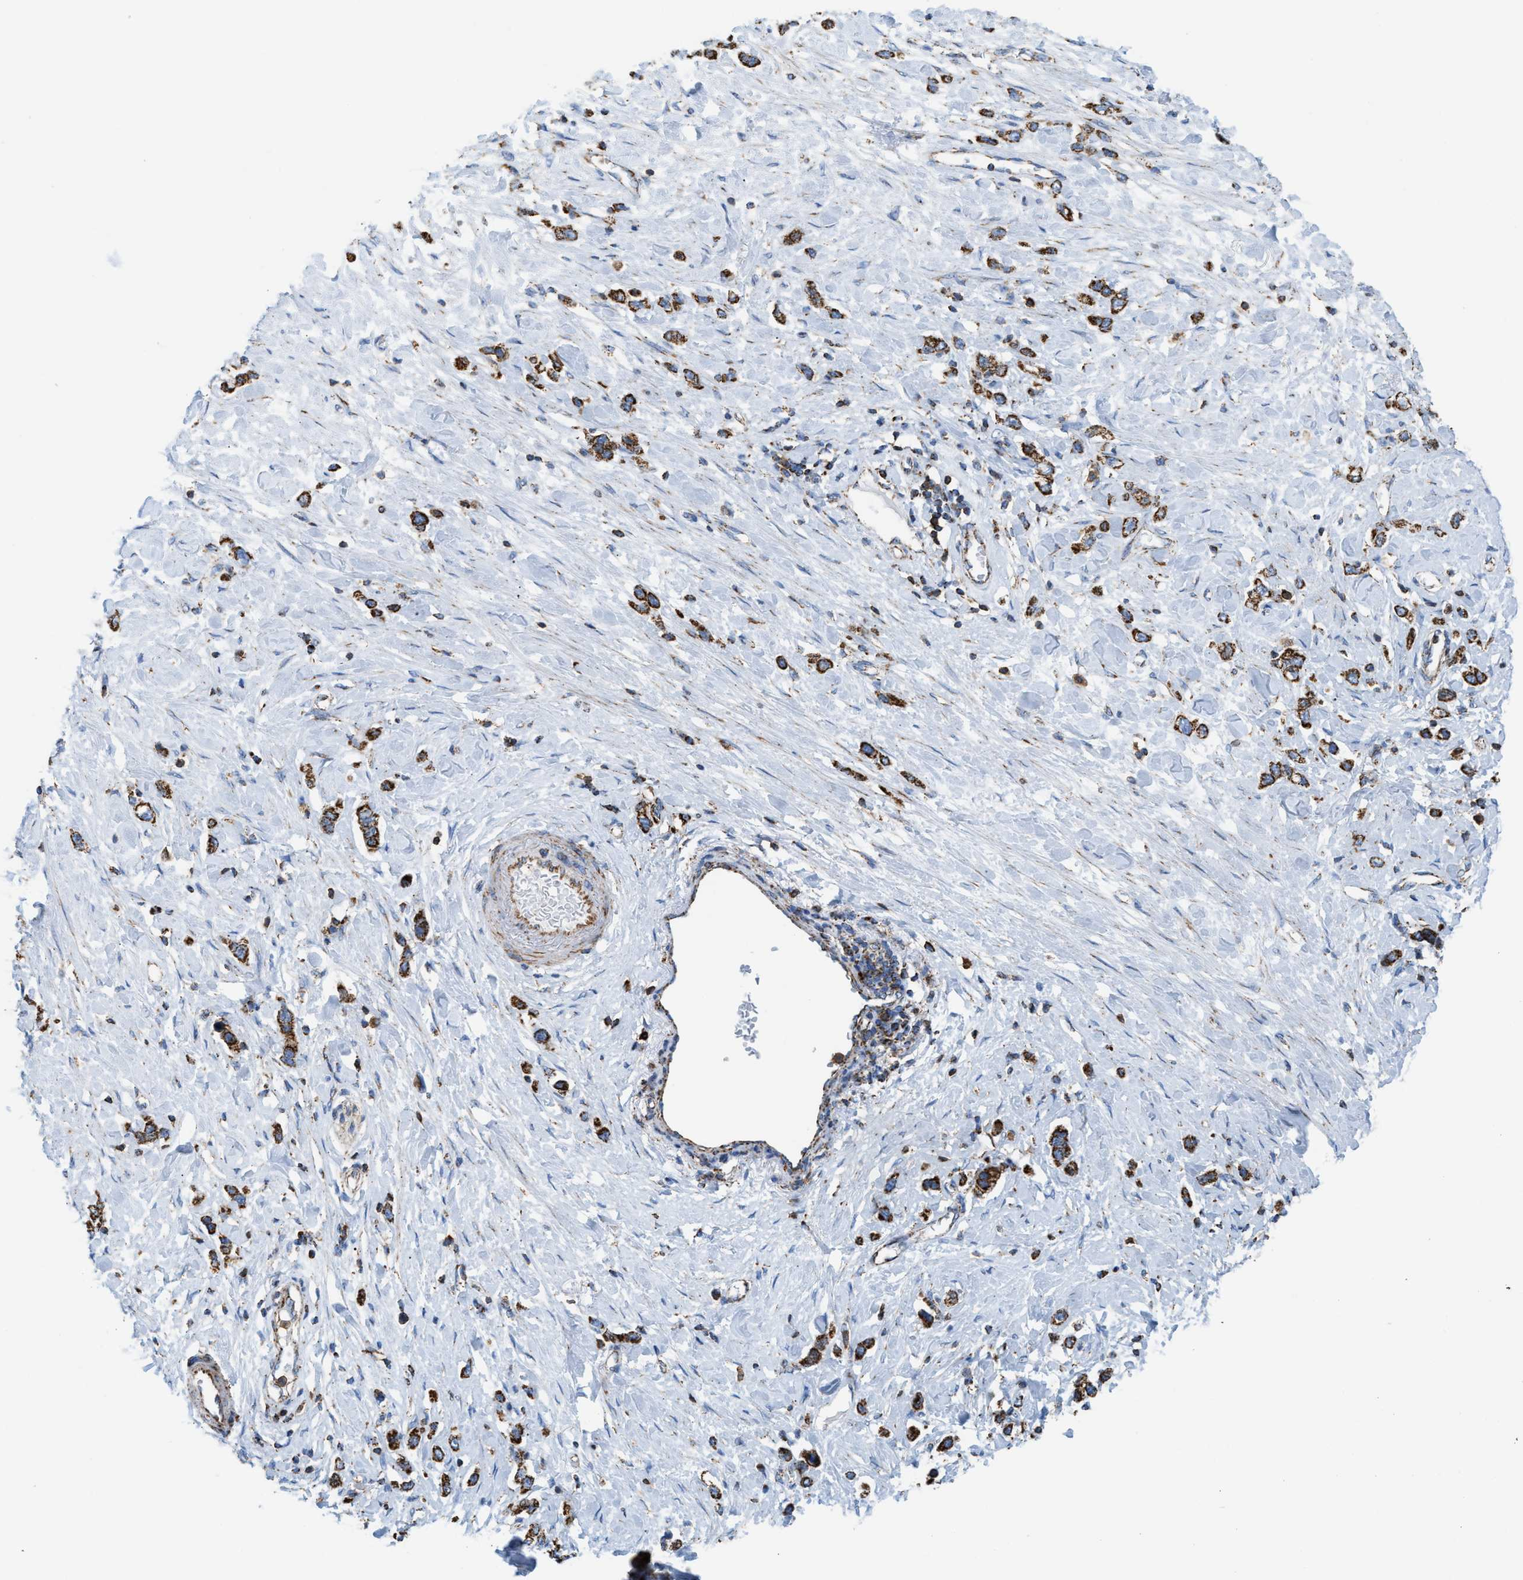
{"staining": {"intensity": "strong", "quantity": ">75%", "location": "cytoplasmic/membranous"}, "tissue": "stomach cancer", "cell_type": "Tumor cells", "image_type": "cancer", "snomed": [{"axis": "morphology", "description": "Adenocarcinoma, NOS"}, {"axis": "topography", "description": "Stomach"}], "caption": "Stomach adenocarcinoma stained with DAB (3,3'-diaminobenzidine) IHC shows high levels of strong cytoplasmic/membranous positivity in approximately >75% of tumor cells.", "gene": "ECHS1", "patient": {"sex": "female", "age": 65}}